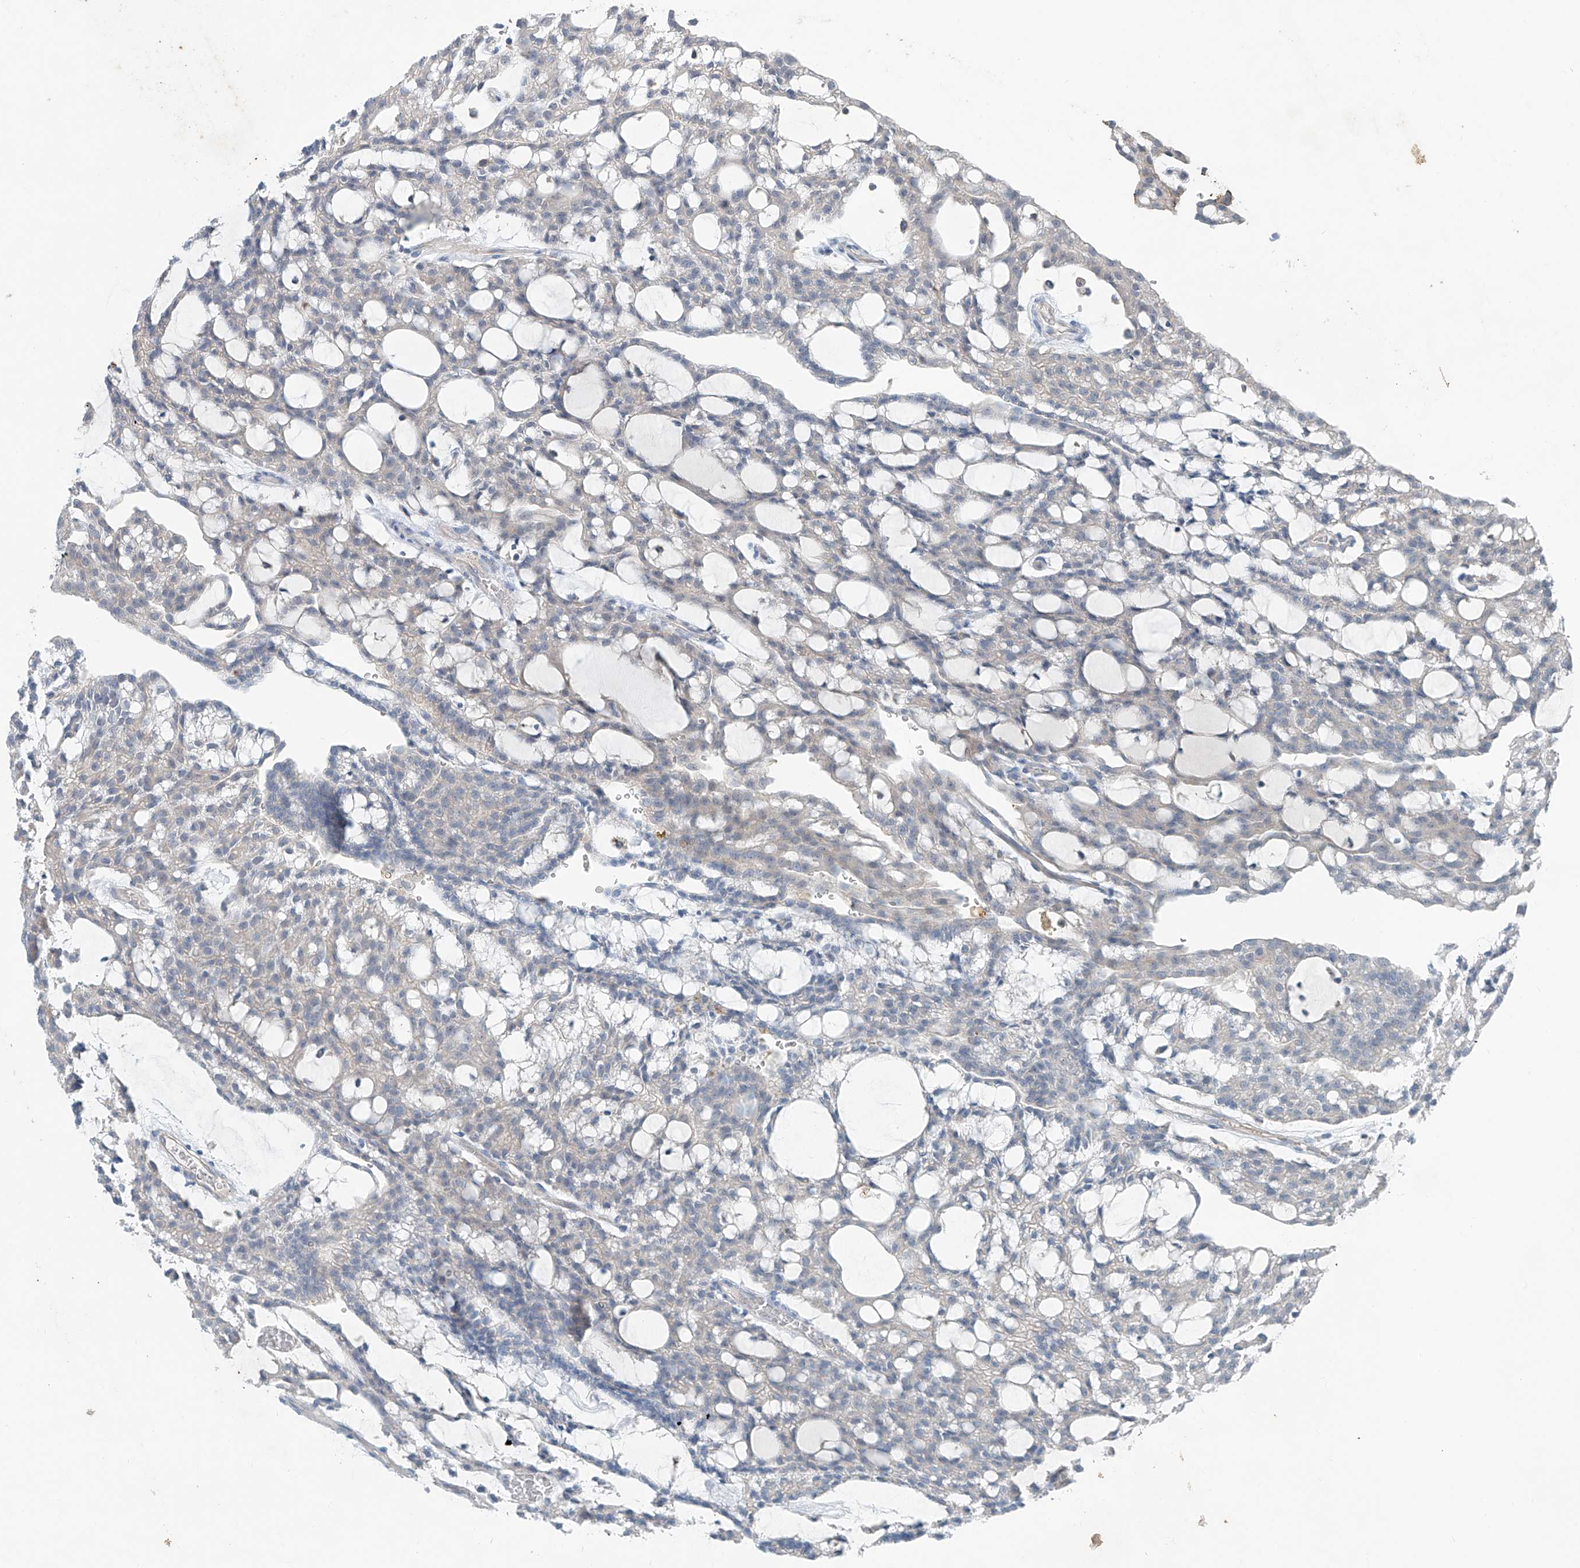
{"staining": {"intensity": "weak", "quantity": "<25%", "location": "cytoplasmic/membranous"}, "tissue": "renal cancer", "cell_type": "Tumor cells", "image_type": "cancer", "snomed": [{"axis": "morphology", "description": "Adenocarcinoma, NOS"}, {"axis": "topography", "description": "Kidney"}], "caption": "Adenocarcinoma (renal) was stained to show a protein in brown. There is no significant positivity in tumor cells.", "gene": "ANKRD34A", "patient": {"sex": "male", "age": 63}}